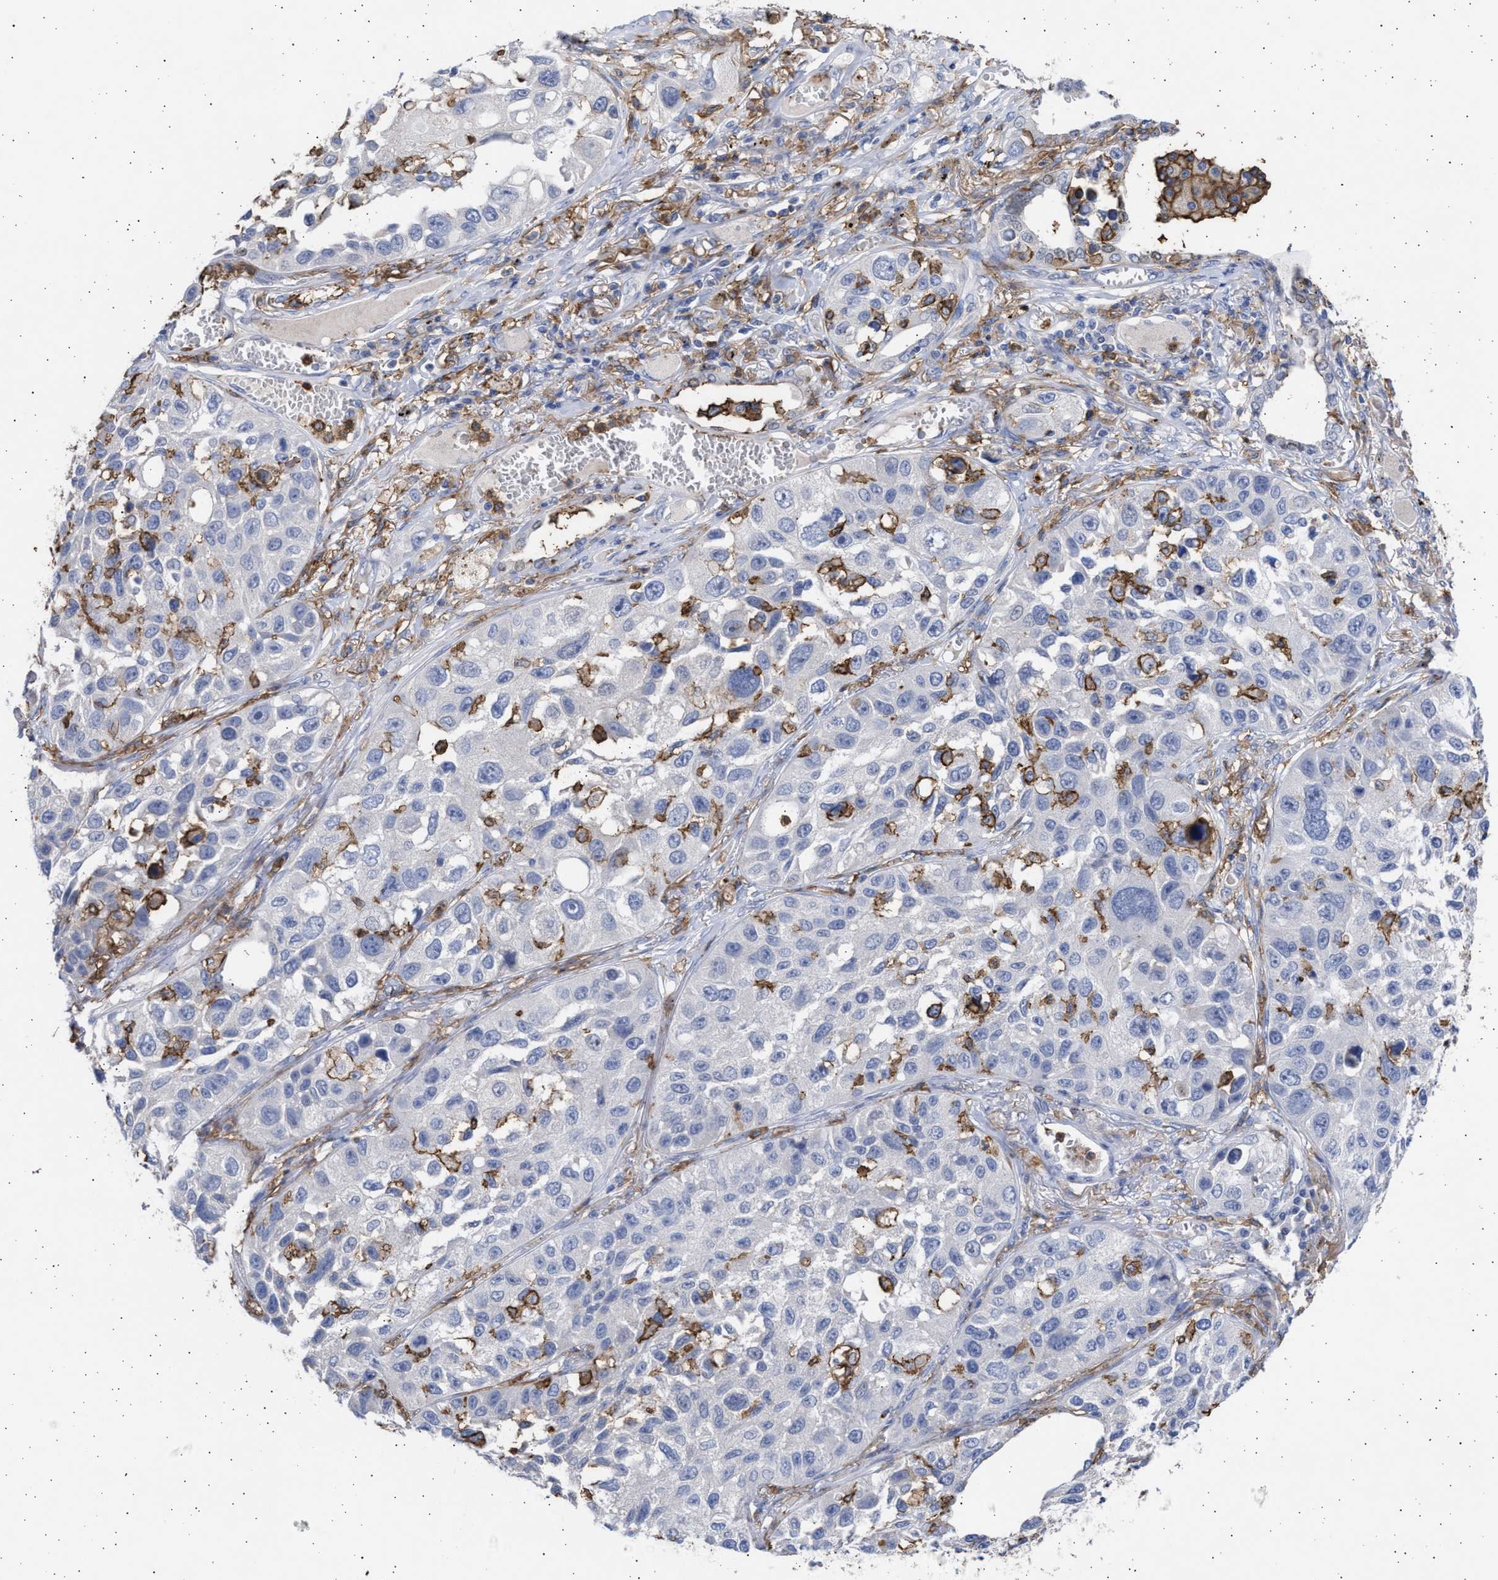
{"staining": {"intensity": "negative", "quantity": "none", "location": "none"}, "tissue": "lung cancer", "cell_type": "Tumor cells", "image_type": "cancer", "snomed": [{"axis": "morphology", "description": "Squamous cell carcinoma, NOS"}, {"axis": "topography", "description": "Lung"}], "caption": "This micrograph is of squamous cell carcinoma (lung) stained with IHC to label a protein in brown with the nuclei are counter-stained blue. There is no staining in tumor cells. The staining was performed using DAB (3,3'-diaminobenzidine) to visualize the protein expression in brown, while the nuclei were stained in blue with hematoxylin (Magnification: 20x).", "gene": "FCER1A", "patient": {"sex": "male", "age": 71}}